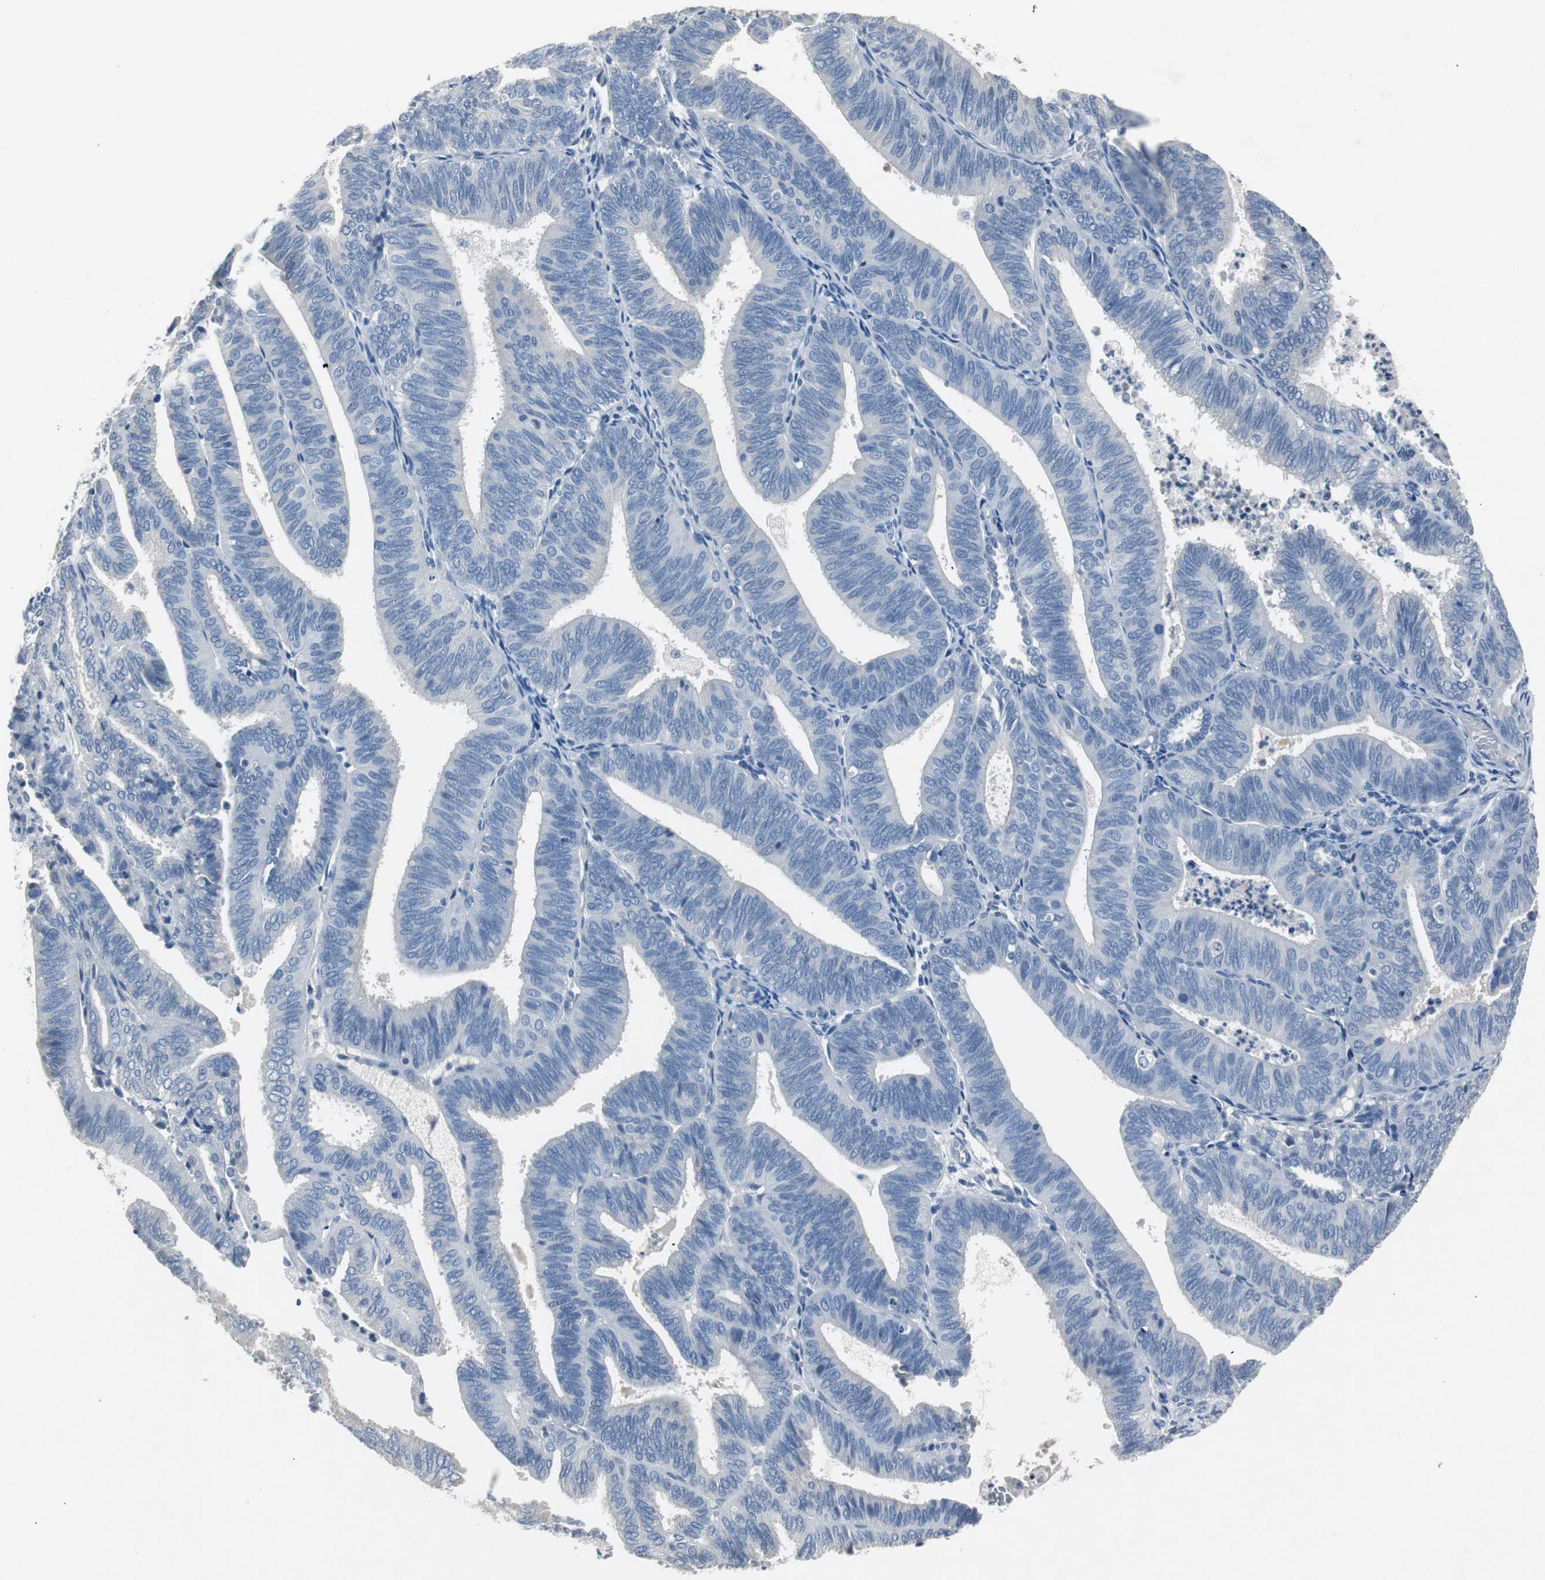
{"staining": {"intensity": "negative", "quantity": "none", "location": "none"}, "tissue": "endometrial cancer", "cell_type": "Tumor cells", "image_type": "cancer", "snomed": [{"axis": "morphology", "description": "Adenocarcinoma, NOS"}, {"axis": "topography", "description": "Uterus"}], "caption": "Tumor cells show no significant expression in endometrial adenocarcinoma. (DAB IHC visualized using brightfield microscopy, high magnification).", "gene": "LRP2", "patient": {"sex": "female", "age": 60}}